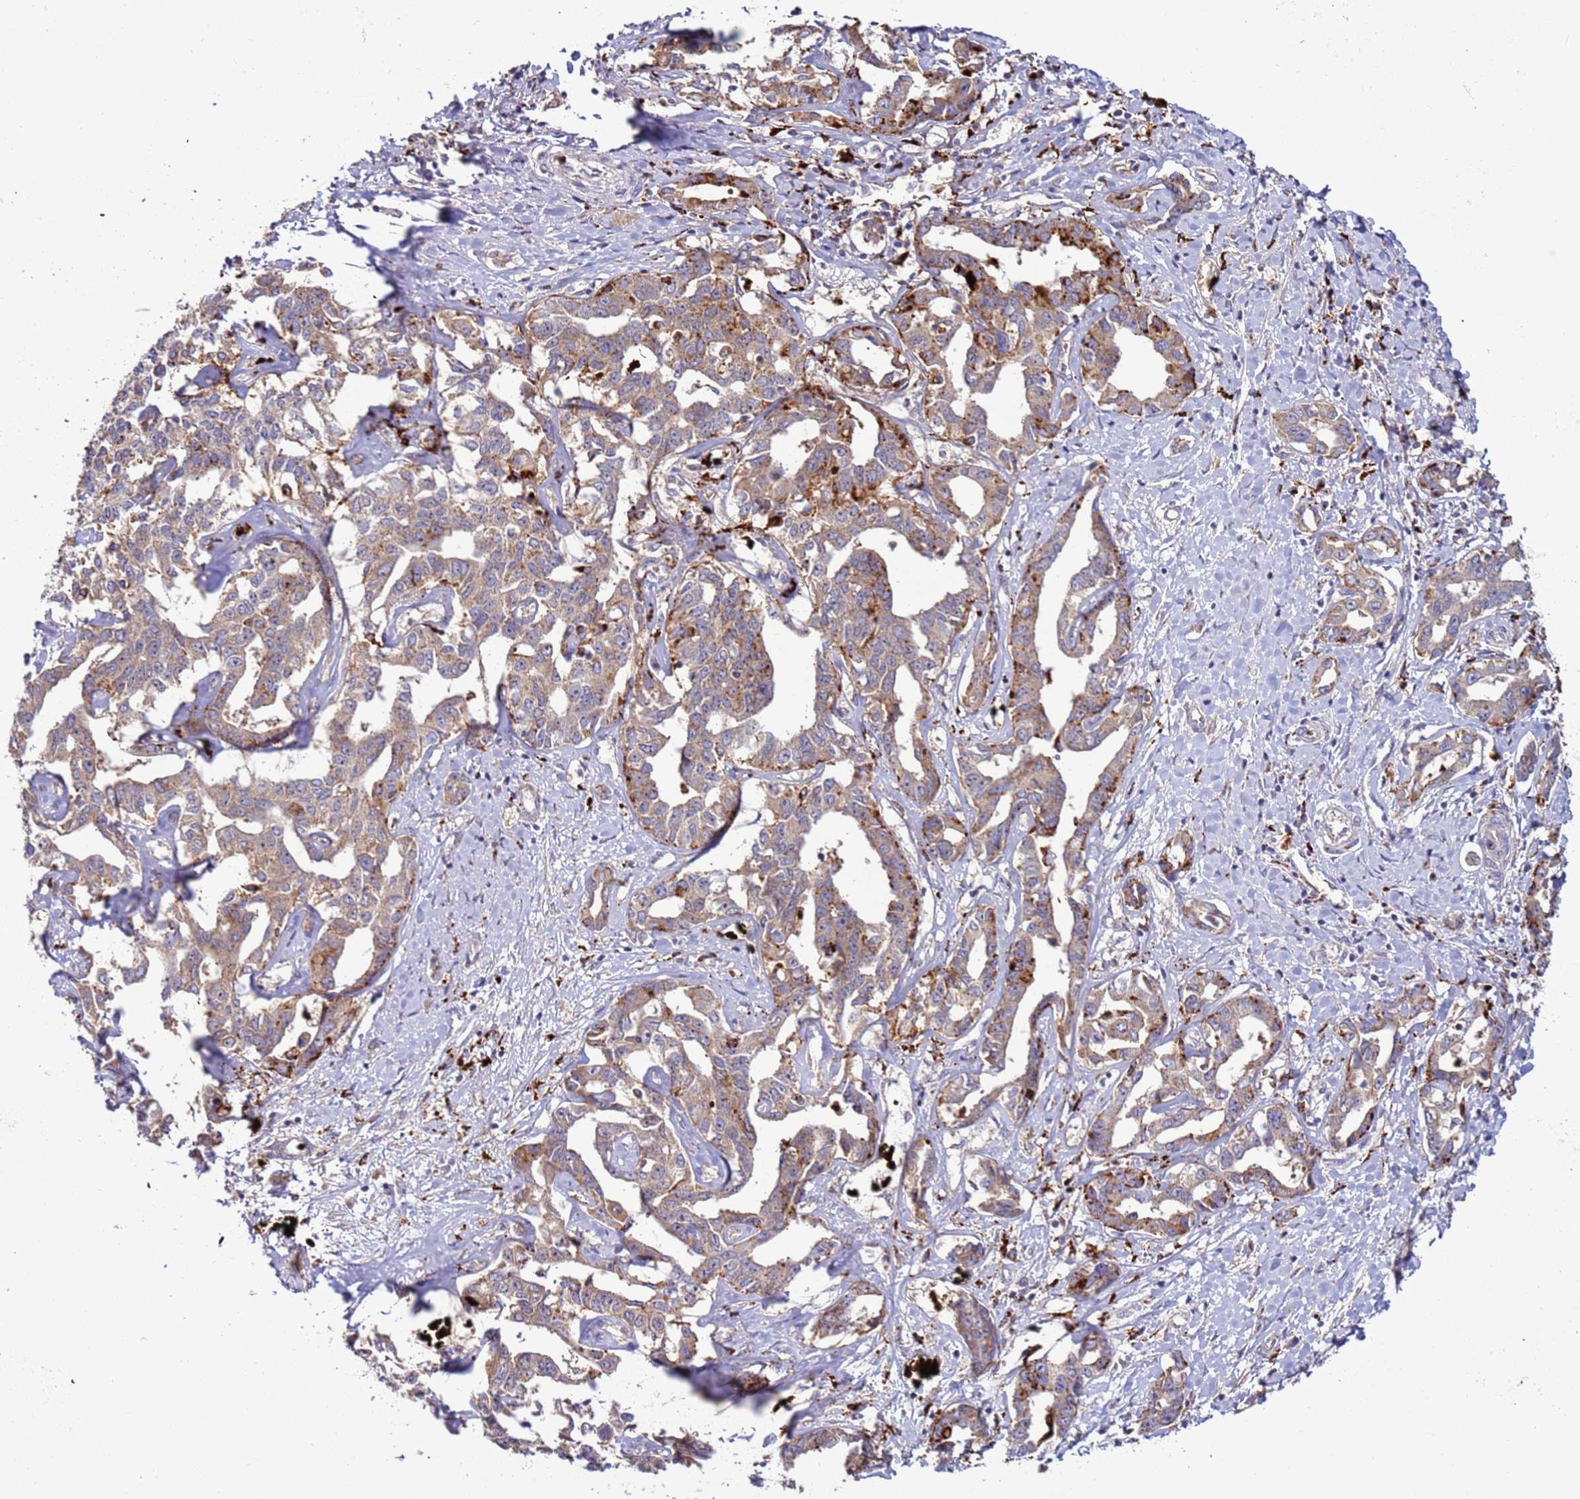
{"staining": {"intensity": "moderate", "quantity": ">75%", "location": "cytoplasmic/membranous"}, "tissue": "liver cancer", "cell_type": "Tumor cells", "image_type": "cancer", "snomed": [{"axis": "morphology", "description": "Cholangiocarcinoma"}, {"axis": "topography", "description": "Liver"}], "caption": "Protein expression analysis of liver cancer exhibits moderate cytoplasmic/membranous positivity in about >75% of tumor cells.", "gene": "VPS36", "patient": {"sex": "male", "age": 59}}